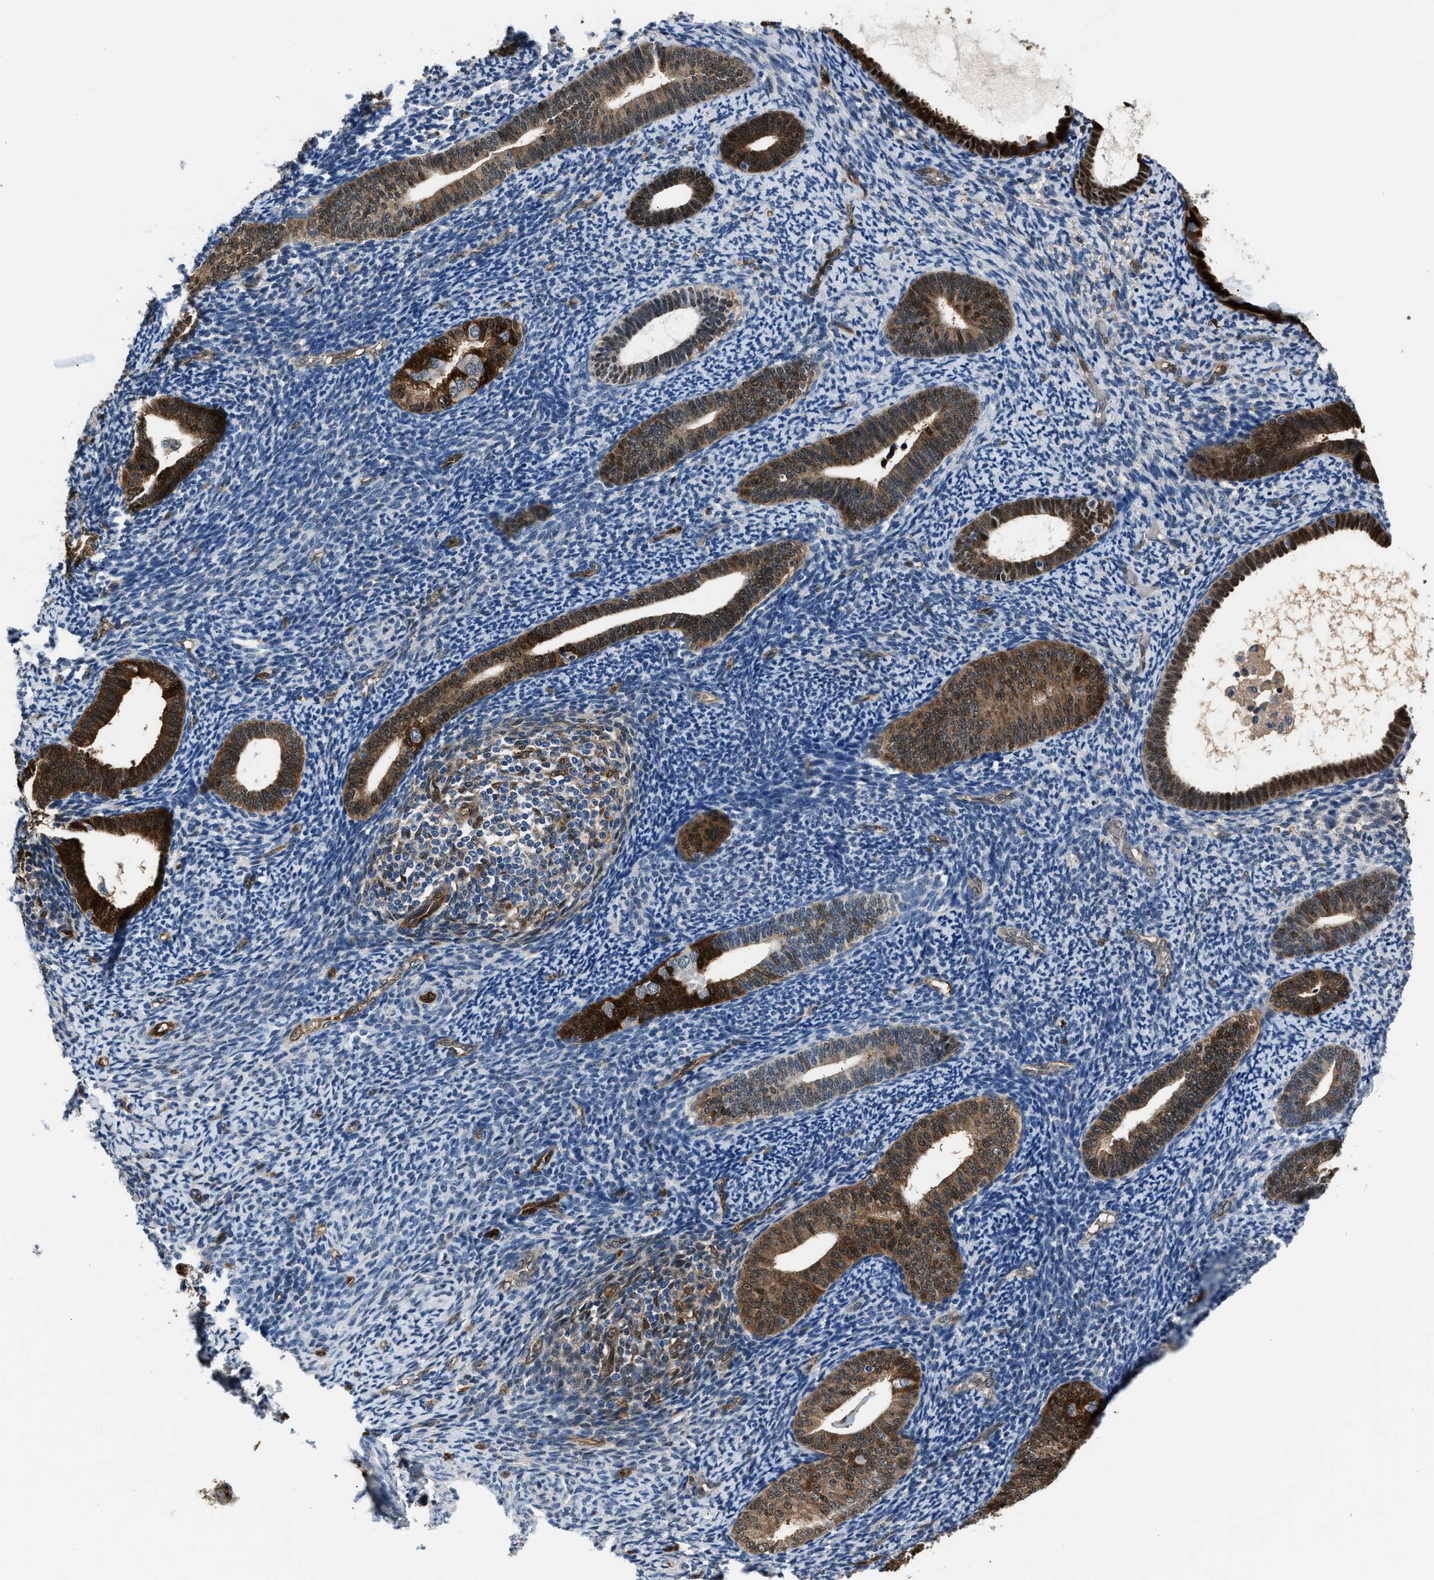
{"staining": {"intensity": "negative", "quantity": "none", "location": "none"}, "tissue": "endometrium", "cell_type": "Cells in endometrial stroma", "image_type": "normal", "snomed": [{"axis": "morphology", "description": "Normal tissue, NOS"}, {"axis": "topography", "description": "Endometrium"}], "caption": "This is a histopathology image of immunohistochemistry (IHC) staining of normal endometrium, which shows no staining in cells in endometrial stroma. (IHC, brightfield microscopy, high magnification).", "gene": "PPA1", "patient": {"sex": "female", "age": 66}}